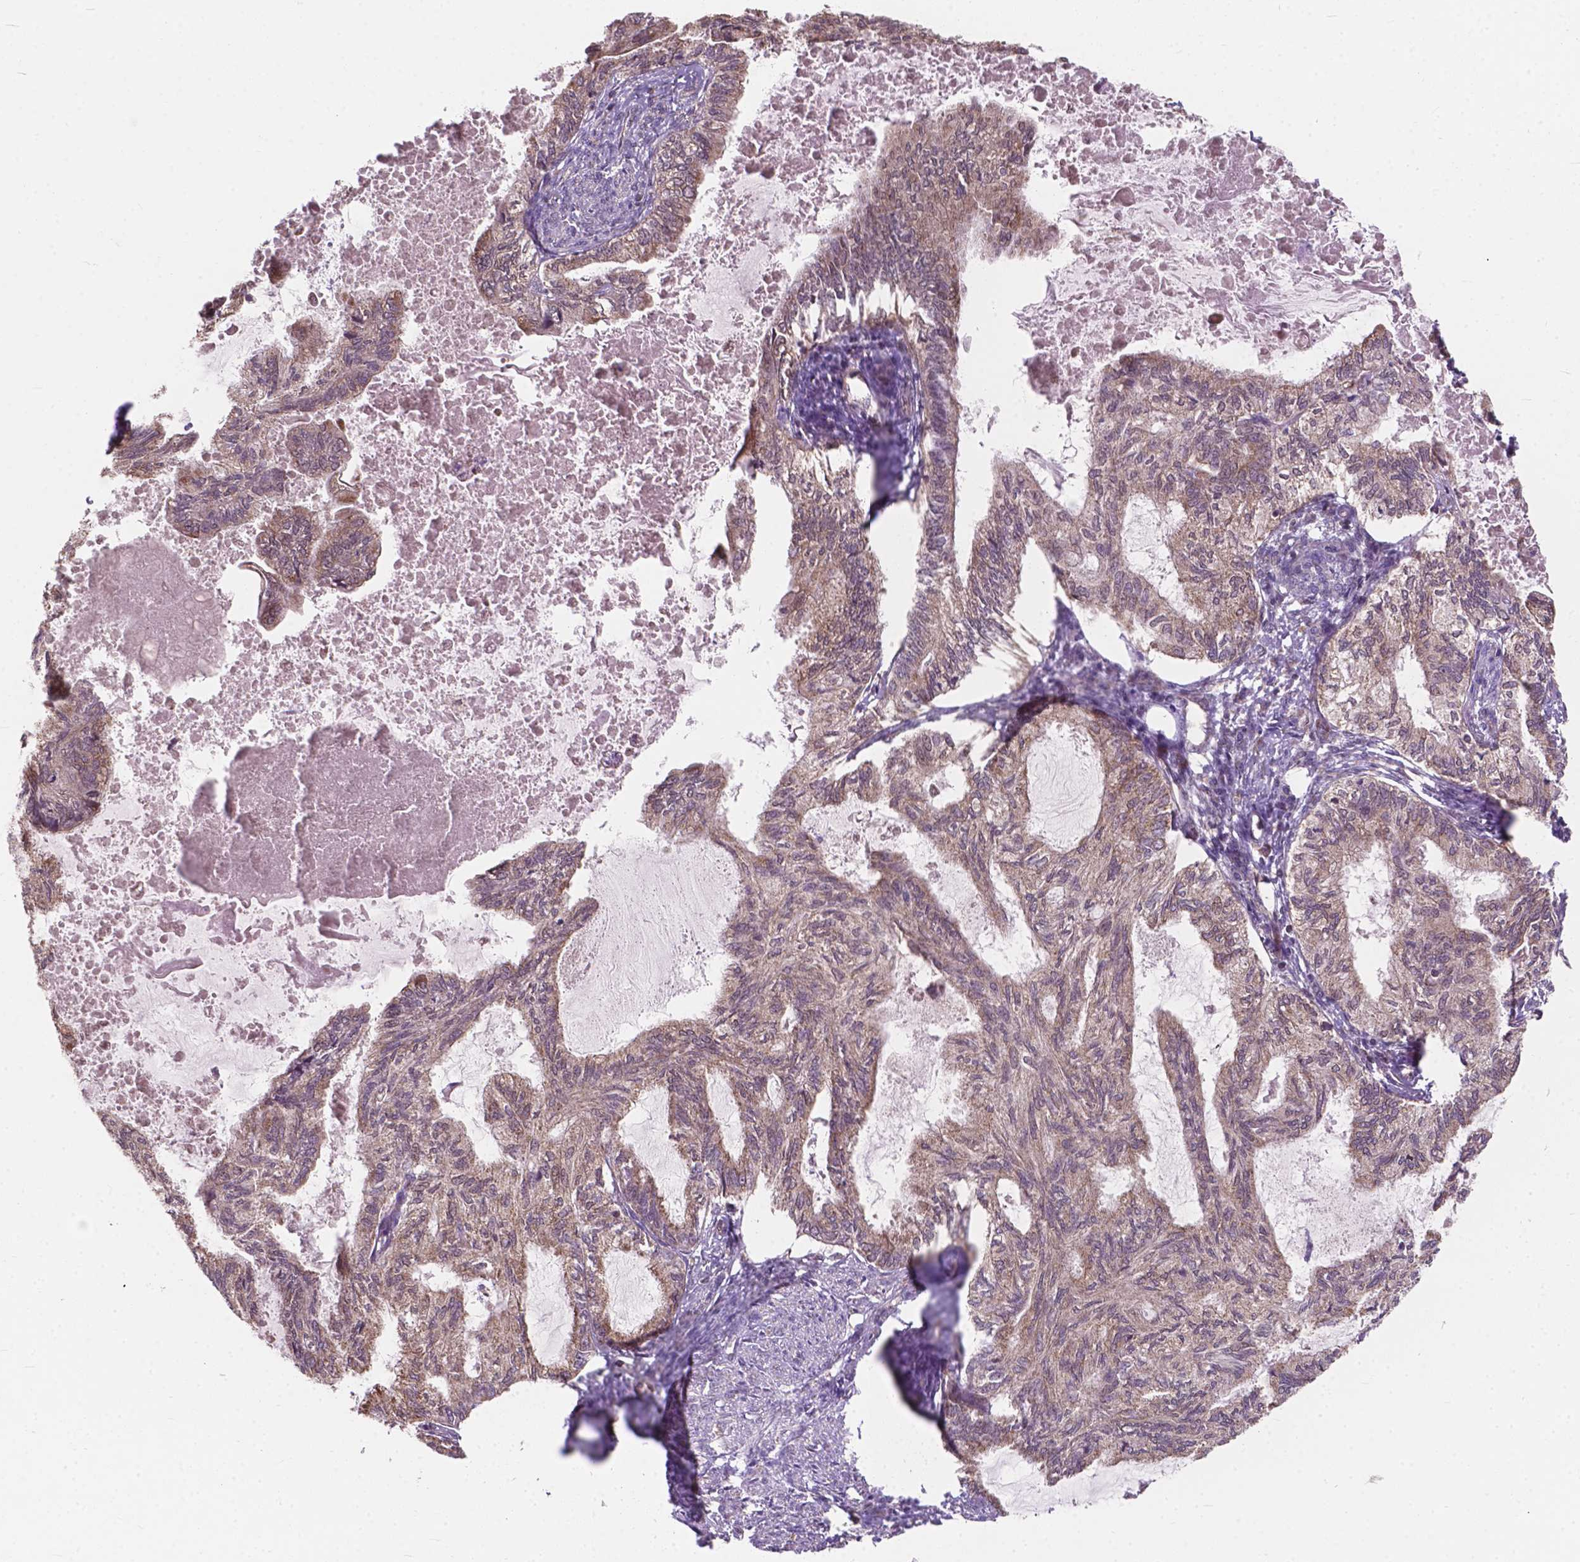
{"staining": {"intensity": "weak", "quantity": "<25%", "location": "cytoplasmic/membranous"}, "tissue": "endometrial cancer", "cell_type": "Tumor cells", "image_type": "cancer", "snomed": [{"axis": "morphology", "description": "Adenocarcinoma, NOS"}, {"axis": "topography", "description": "Endometrium"}], "caption": "High magnification brightfield microscopy of endometrial cancer (adenocarcinoma) stained with DAB (brown) and counterstained with hematoxylin (blue): tumor cells show no significant positivity.", "gene": "MRPL33", "patient": {"sex": "female", "age": 86}}